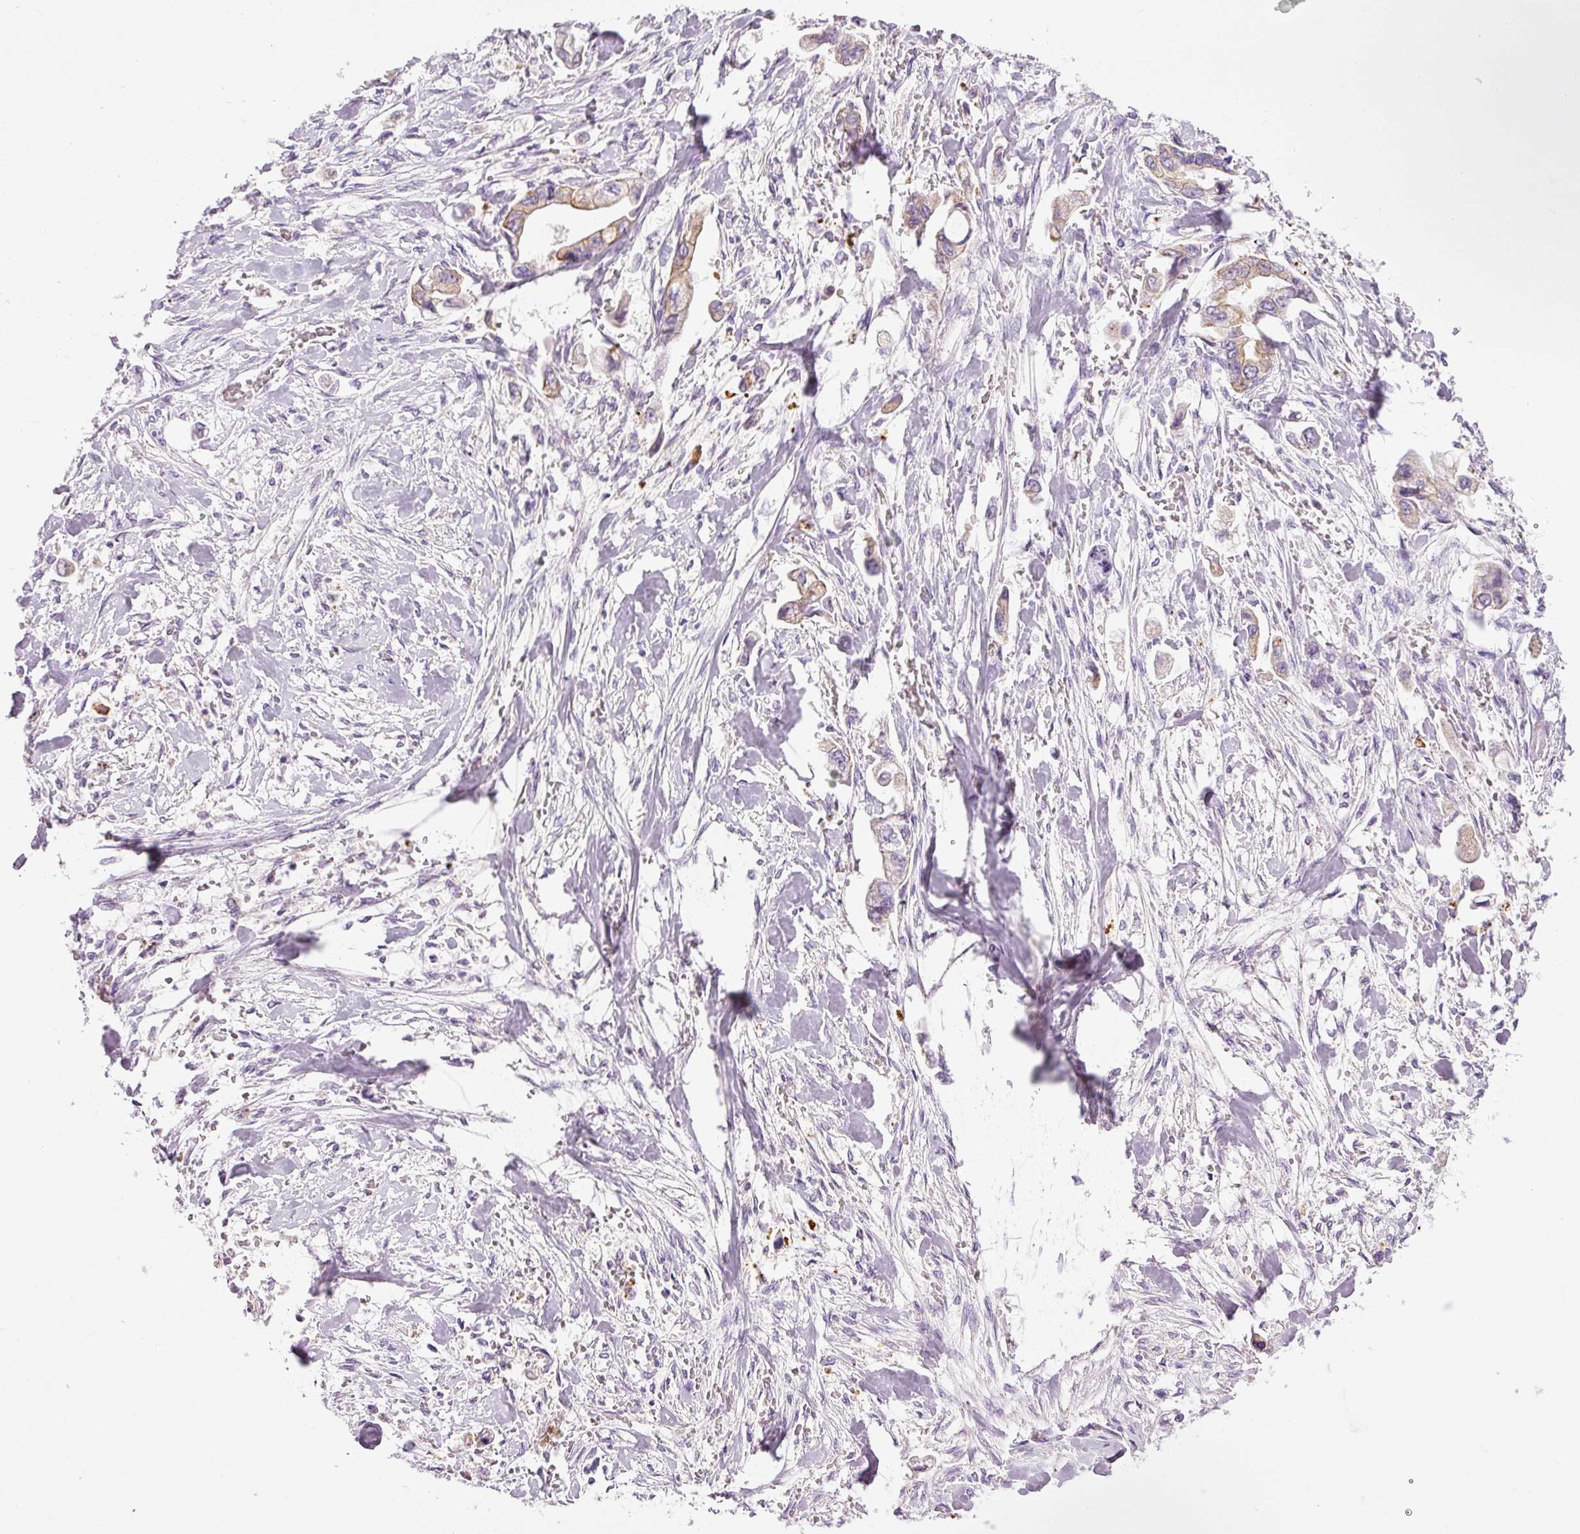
{"staining": {"intensity": "moderate", "quantity": "25%-75%", "location": "cytoplasmic/membranous"}, "tissue": "stomach cancer", "cell_type": "Tumor cells", "image_type": "cancer", "snomed": [{"axis": "morphology", "description": "Adenocarcinoma, NOS"}, {"axis": "topography", "description": "Stomach"}], "caption": "DAB (3,3'-diaminobenzidine) immunohistochemical staining of stomach cancer (adenocarcinoma) shows moderate cytoplasmic/membranous protein expression in about 25%-75% of tumor cells.", "gene": "CARD16", "patient": {"sex": "male", "age": 62}}